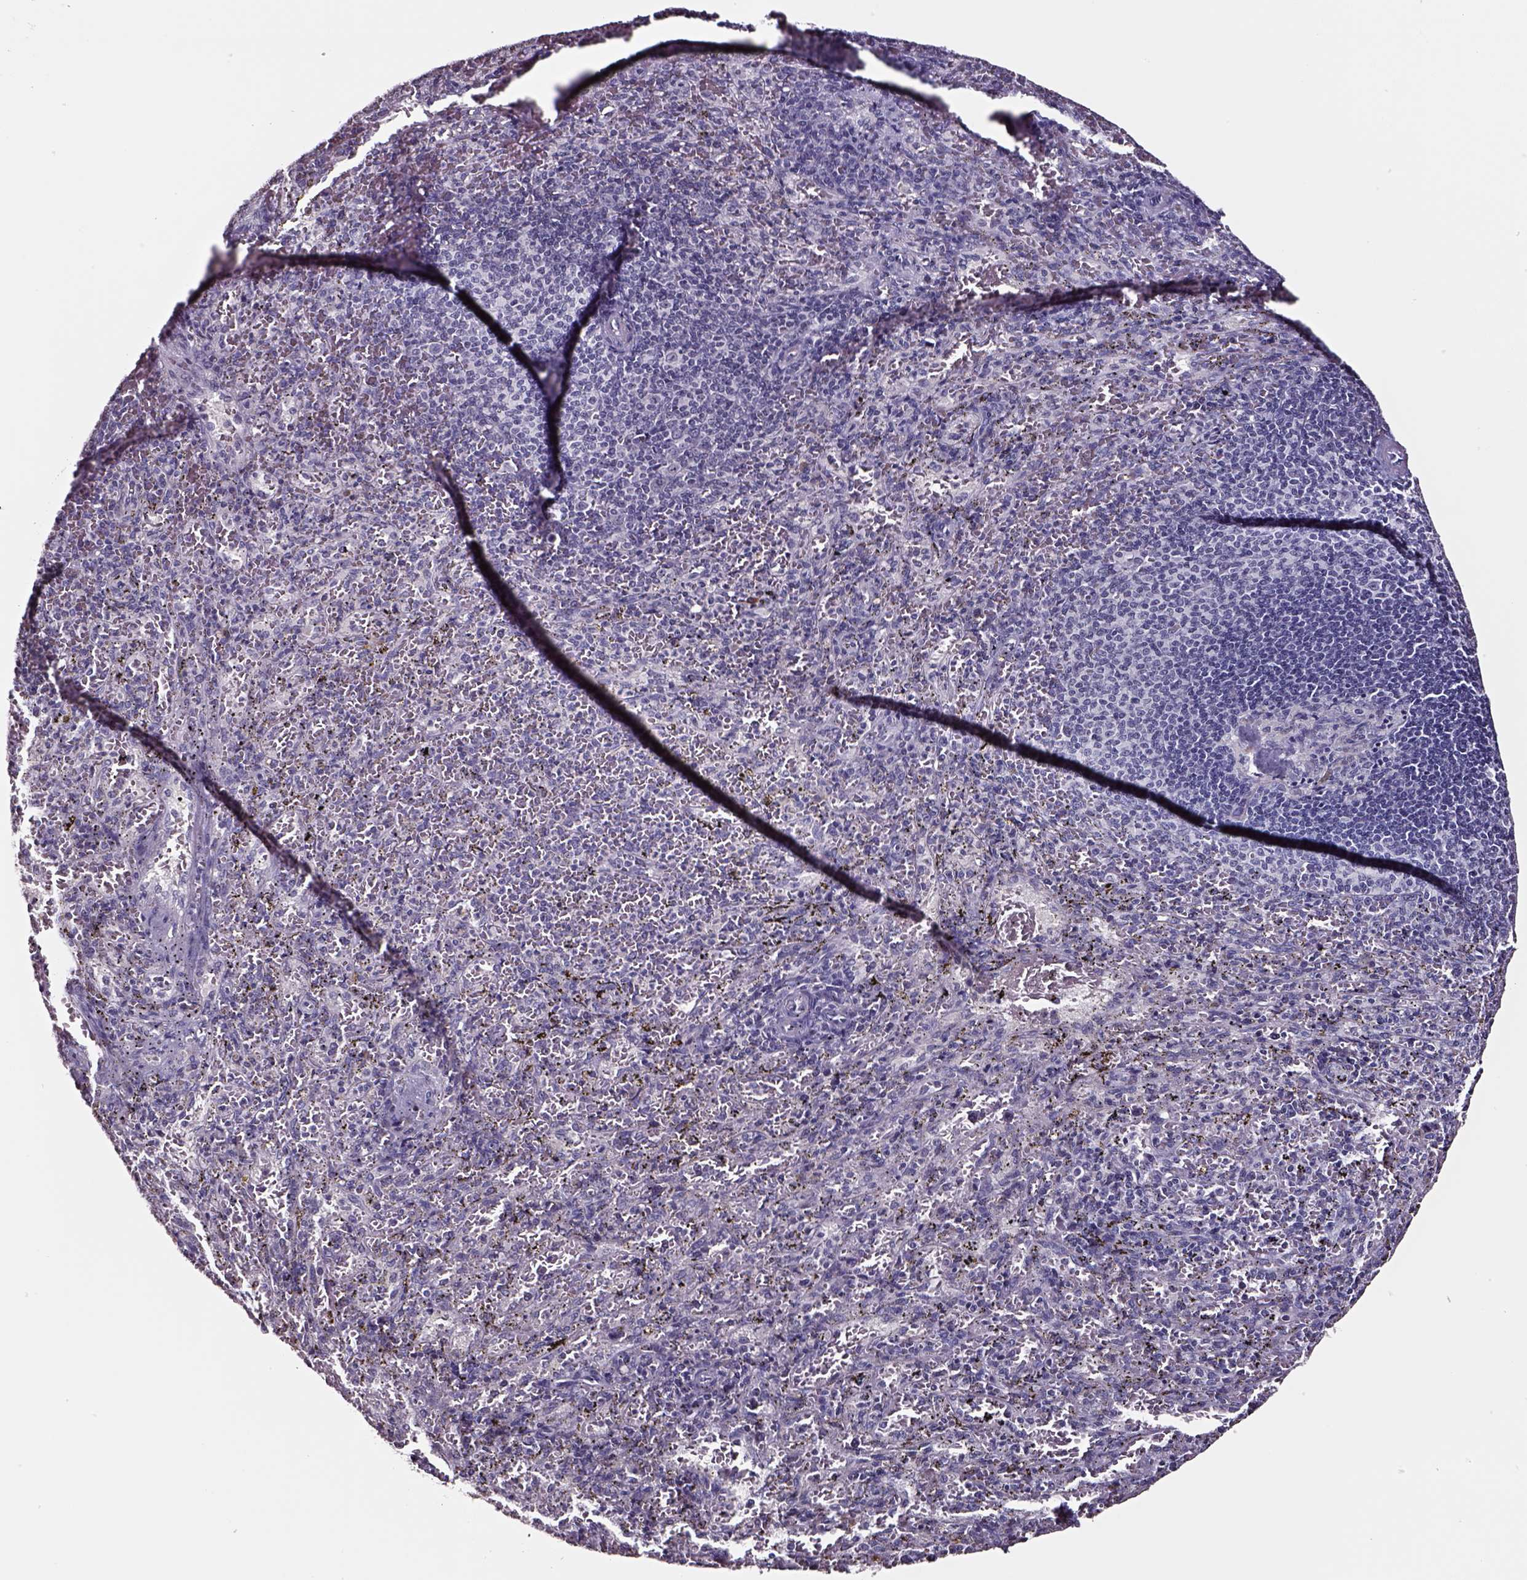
{"staining": {"intensity": "negative", "quantity": "none", "location": "none"}, "tissue": "spleen", "cell_type": "Cells in red pulp", "image_type": "normal", "snomed": [{"axis": "morphology", "description": "Normal tissue, NOS"}, {"axis": "topography", "description": "Spleen"}], "caption": "This is an immunohistochemistry image of benign human spleen. There is no expression in cells in red pulp.", "gene": "SMIM17", "patient": {"sex": "male", "age": 57}}